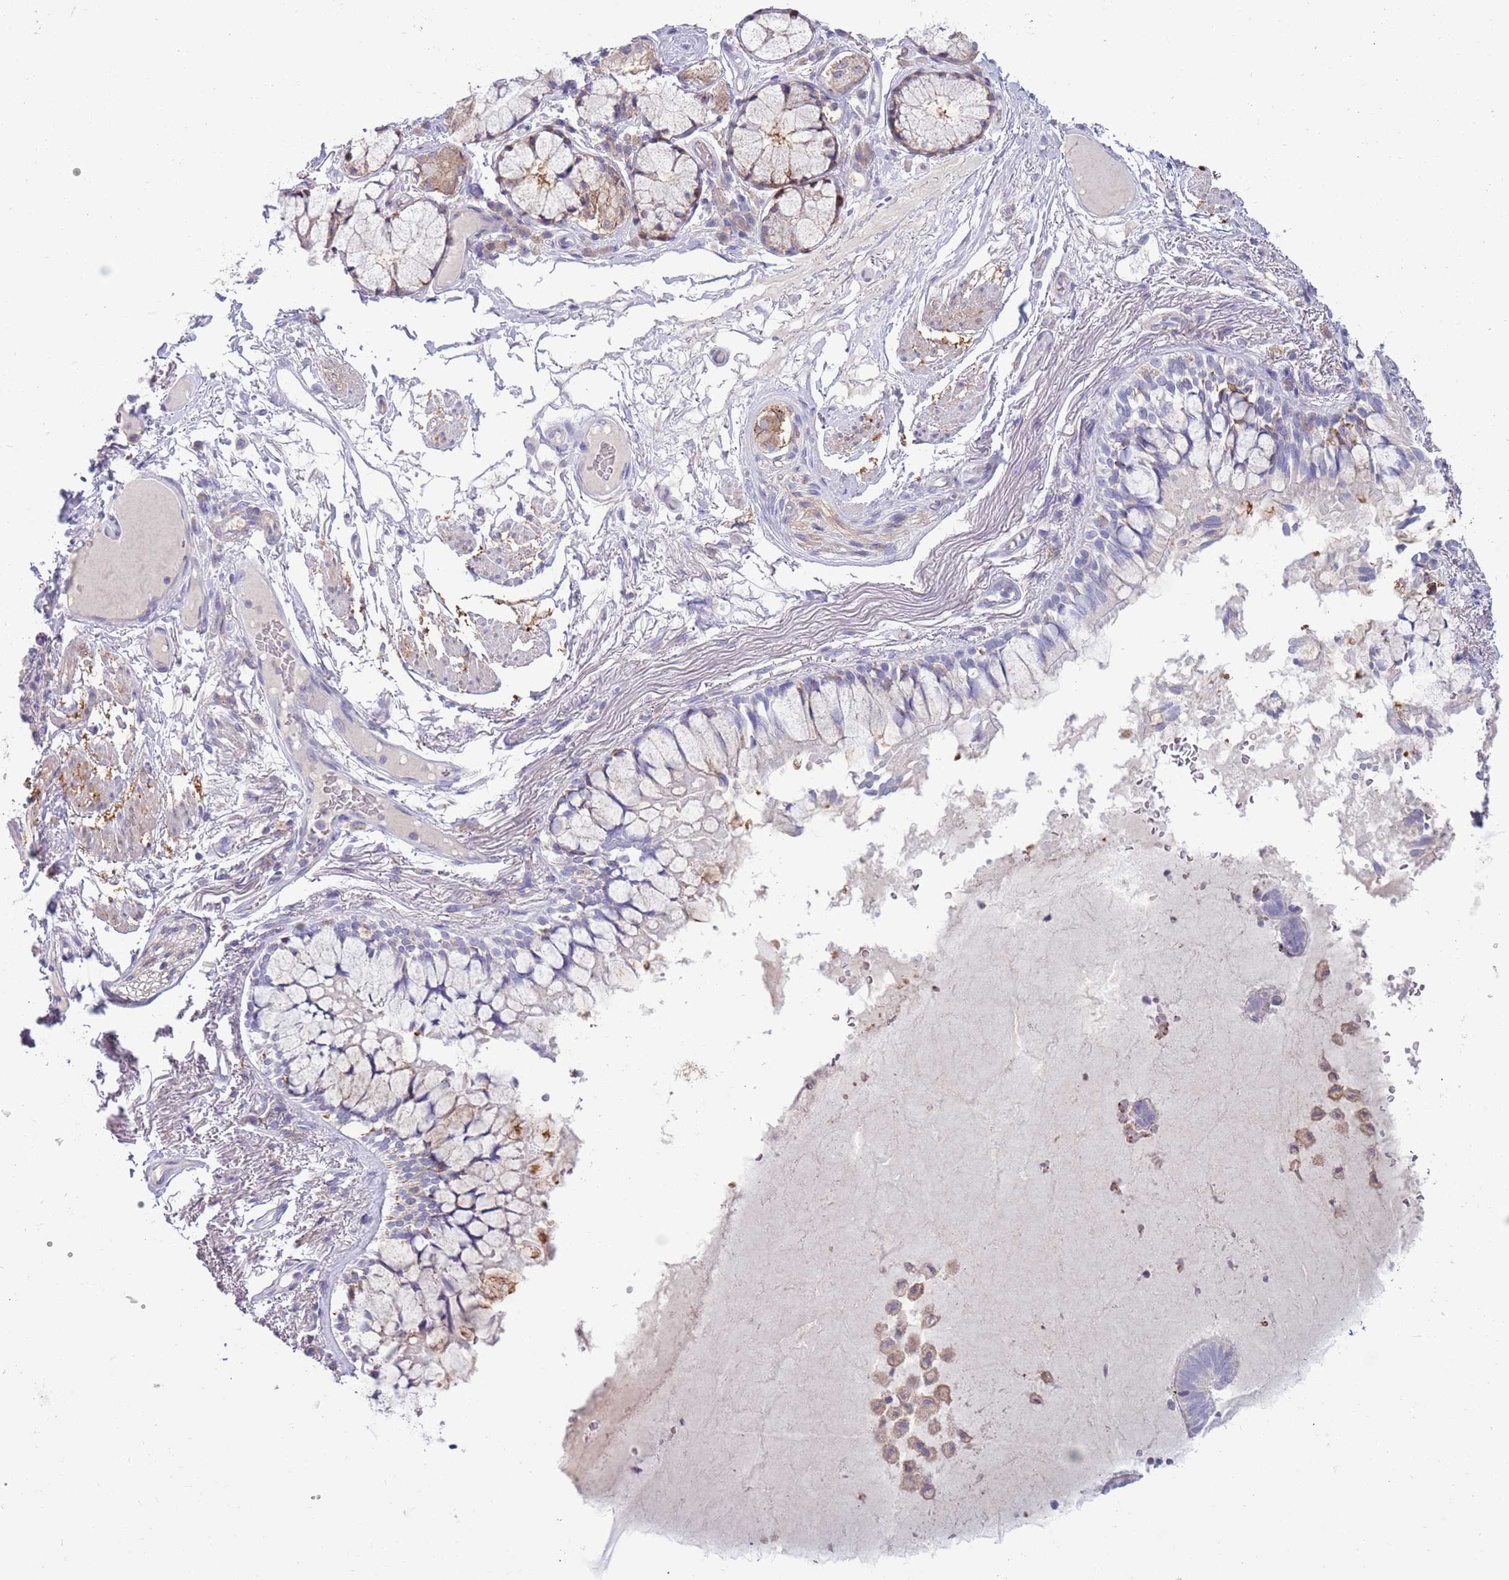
{"staining": {"intensity": "moderate", "quantity": "<25%", "location": "cytoplasmic/membranous"}, "tissue": "bronchus", "cell_type": "Respiratory epithelial cells", "image_type": "normal", "snomed": [{"axis": "morphology", "description": "Normal tissue, NOS"}, {"axis": "topography", "description": "Bronchus"}], "caption": "Immunohistochemistry histopathology image of benign bronchus: bronchus stained using IHC reveals low levels of moderate protein expression localized specifically in the cytoplasmic/membranous of respiratory epithelial cells, appearing as a cytoplasmic/membranous brown color.", "gene": "ACSBG1", "patient": {"sex": "male", "age": 70}}